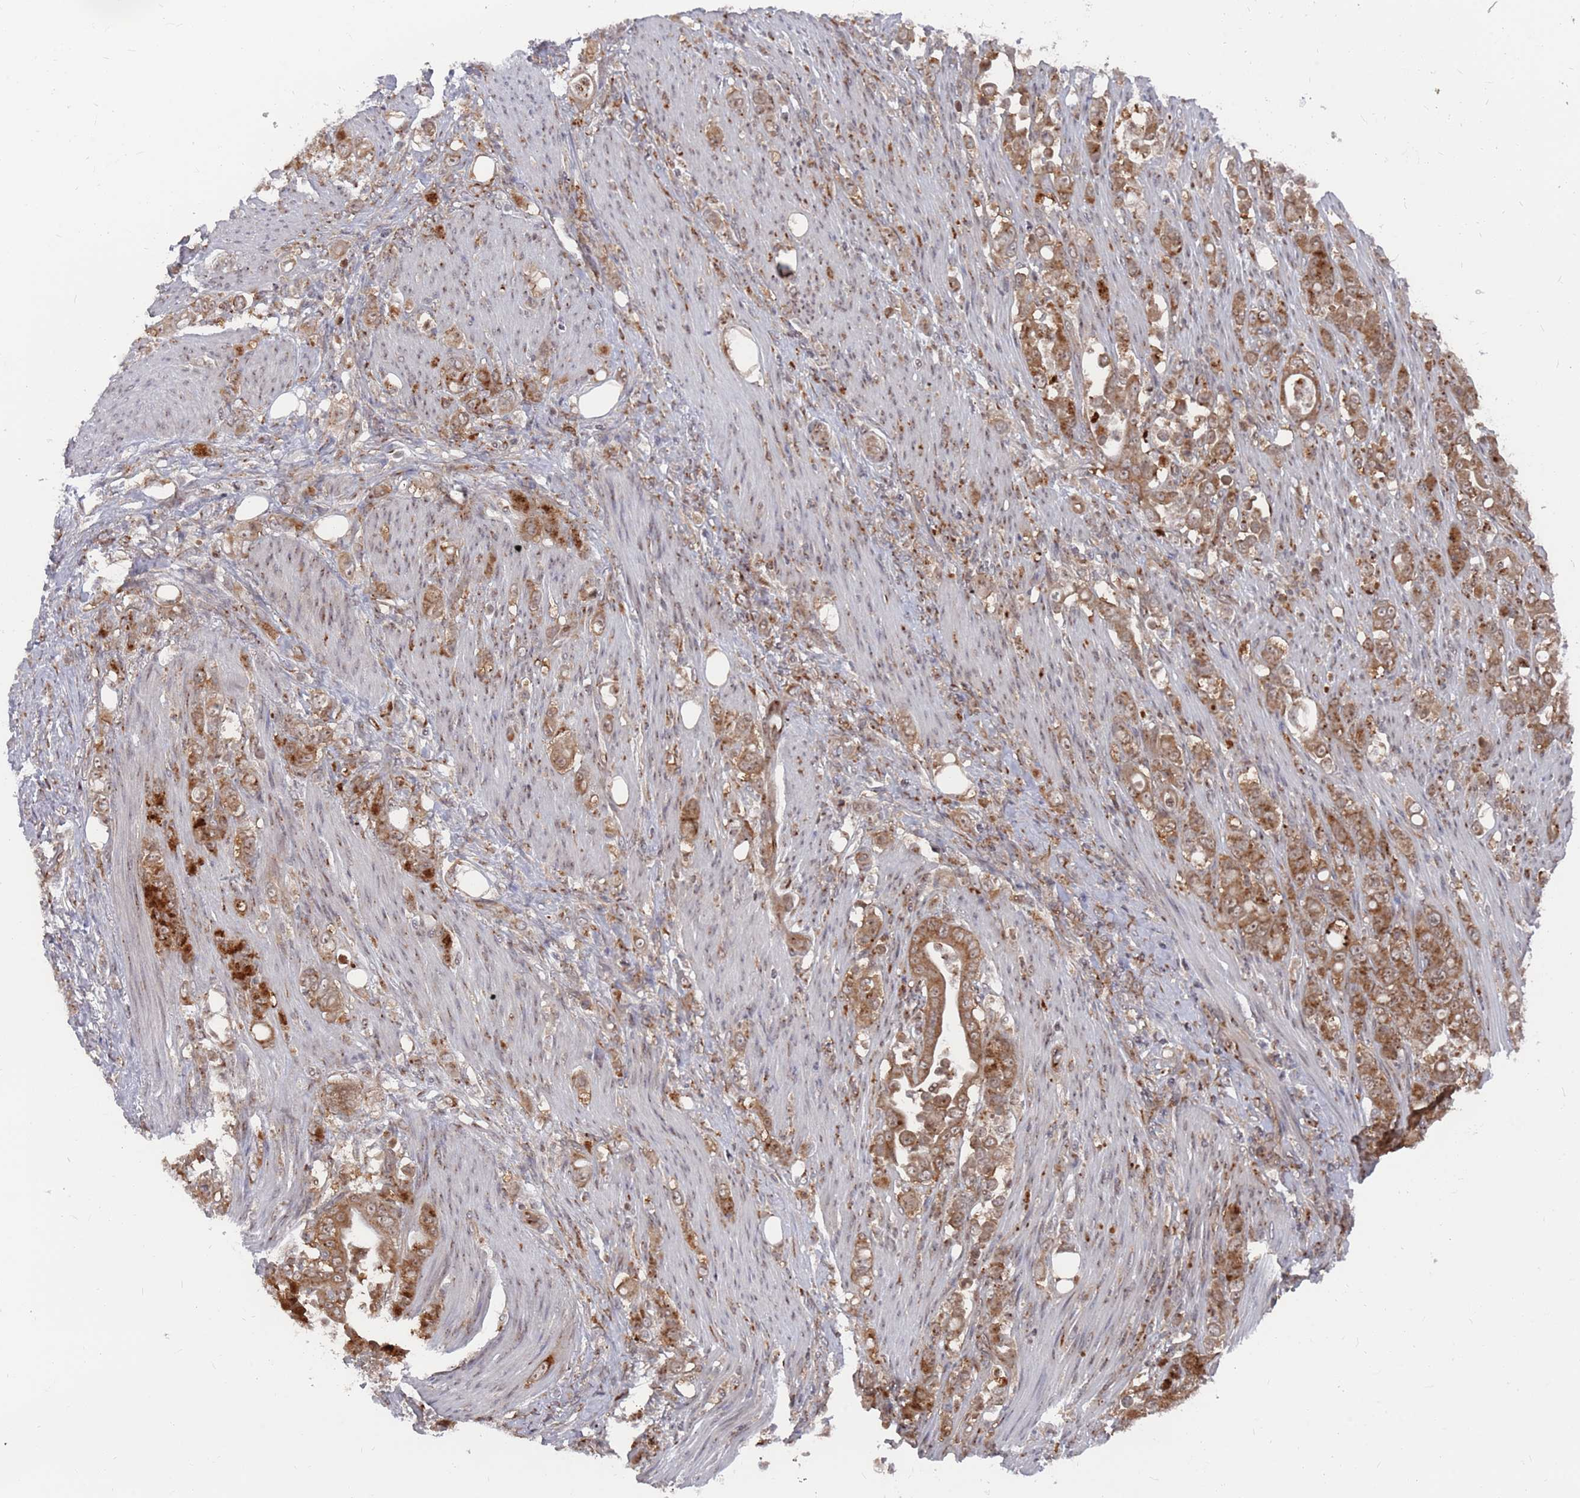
{"staining": {"intensity": "moderate", "quantity": ">75%", "location": "cytoplasmic/membranous"}, "tissue": "stomach cancer", "cell_type": "Tumor cells", "image_type": "cancer", "snomed": [{"axis": "morphology", "description": "Normal tissue, NOS"}, {"axis": "morphology", "description": "Adenocarcinoma, NOS"}, {"axis": "topography", "description": "Stomach"}], "caption": "Human stomach cancer stained with a protein marker exhibits moderate staining in tumor cells.", "gene": "FMO4", "patient": {"sex": "female", "age": 79}}